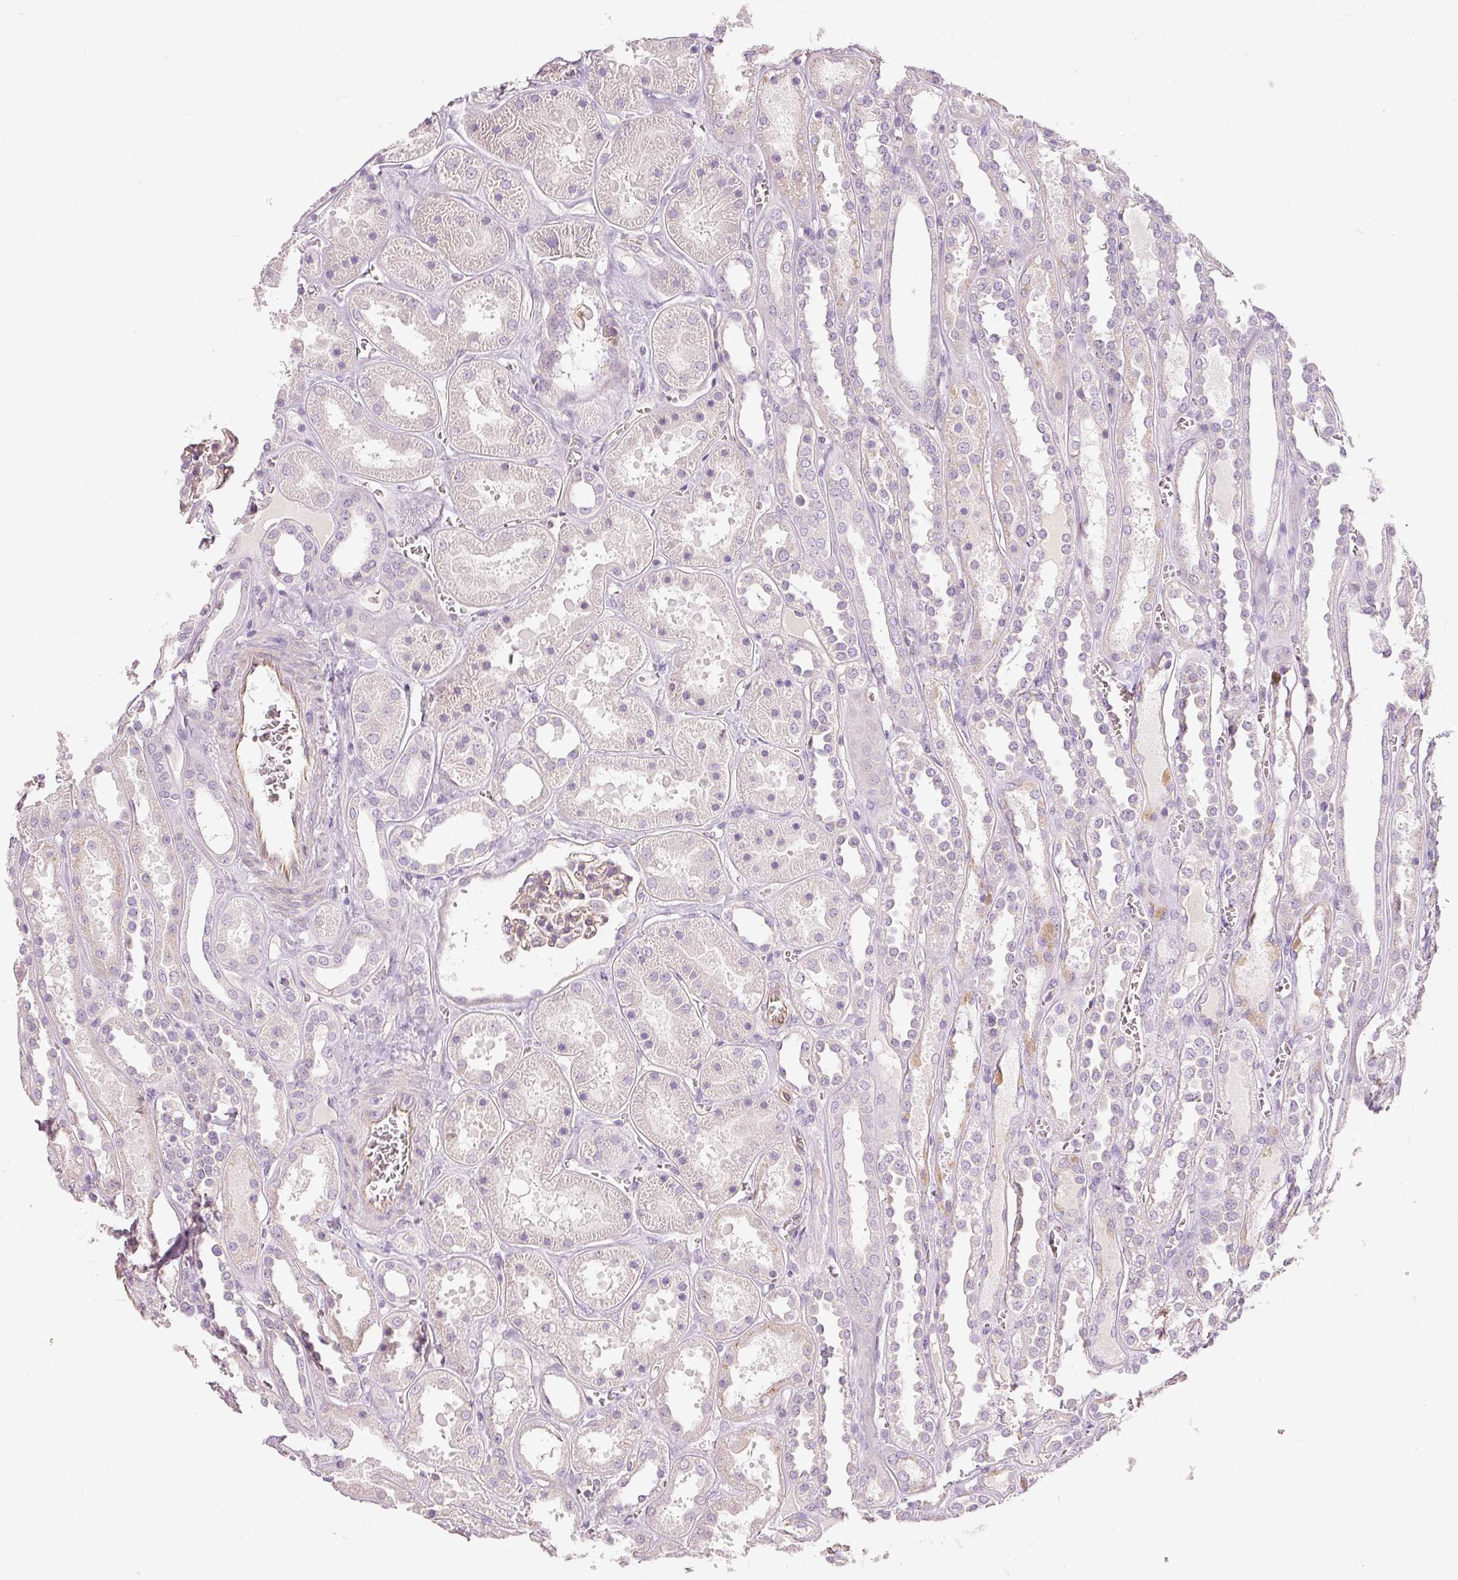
{"staining": {"intensity": "negative", "quantity": "none", "location": "none"}, "tissue": "kidney", "cell_type": "Cells in glomeruli", "image_type": "normal", "snomed": [{"axis": "morphology", "description": "Normal tissue, NOS"}, {"axis": "topography", "description": "Kidney"}], "caption": "DAB immunohistochemical staining of normal kidney demonstrates no significant positivity in cells in glomeruli.", "gene": "OSR2", "patient": {"sex": "female", "age": 41}}